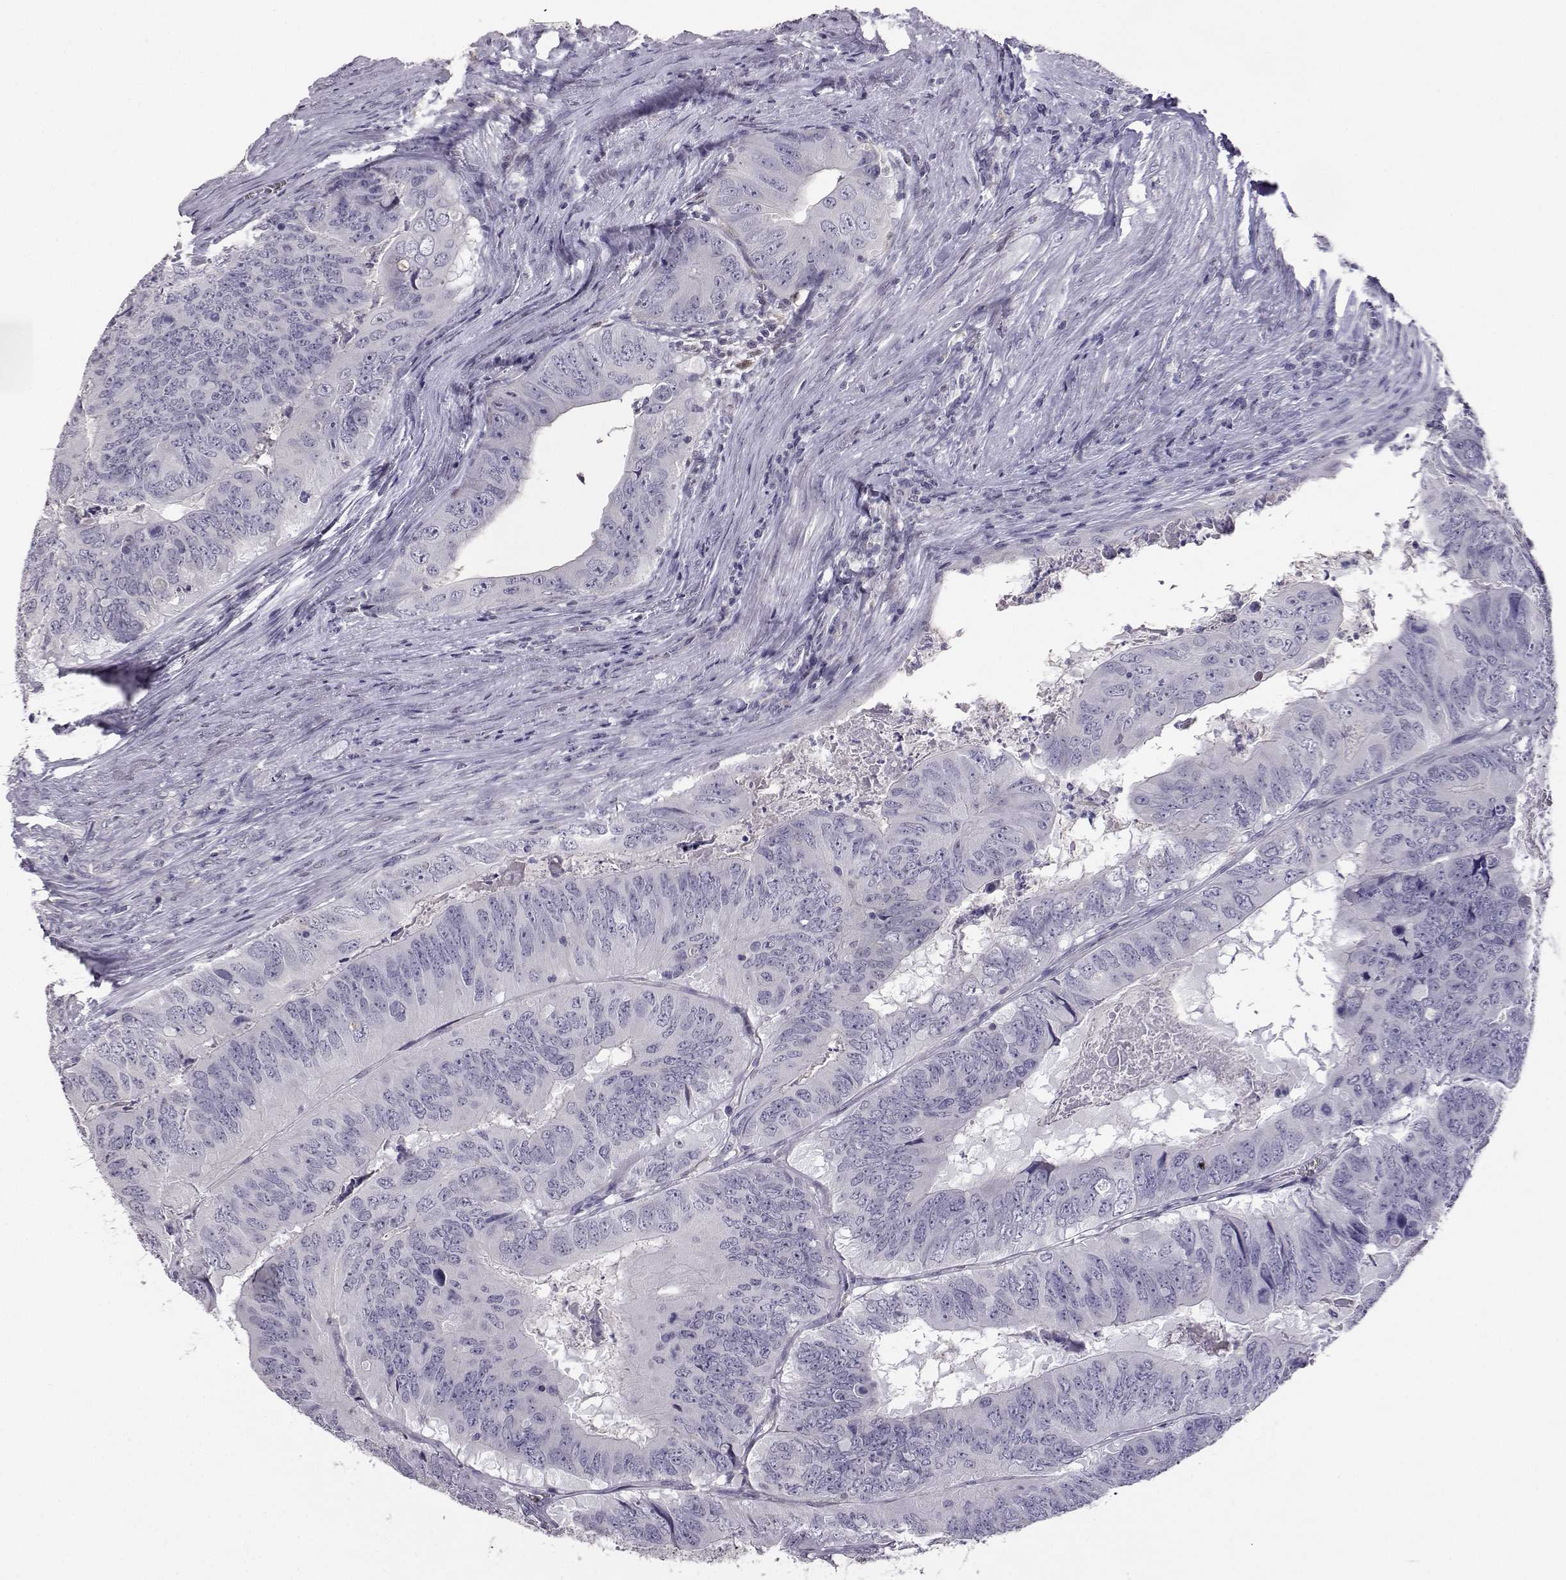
{"staining": {"intensity": "negative", "quantity": "none", "location": "none"}, "tissue": "colorectal cancer", "cell_type": "Tumor cells", "image_type": "cancer", "snomed": [{"axis": "morphology", "description": "Adenocarcinoma, NOS"}, {"axis": "topography", "description": "Colon"}], "caption": "An immunohistochemistry (IHC) histopathology image of adenocarcinoma (colorectal) is shown. There is no staining in tumor cells of adenocarcinoma (colorectal).", "gene": "AKR1B1", "patient": {"sex": "male", "age": 79}}